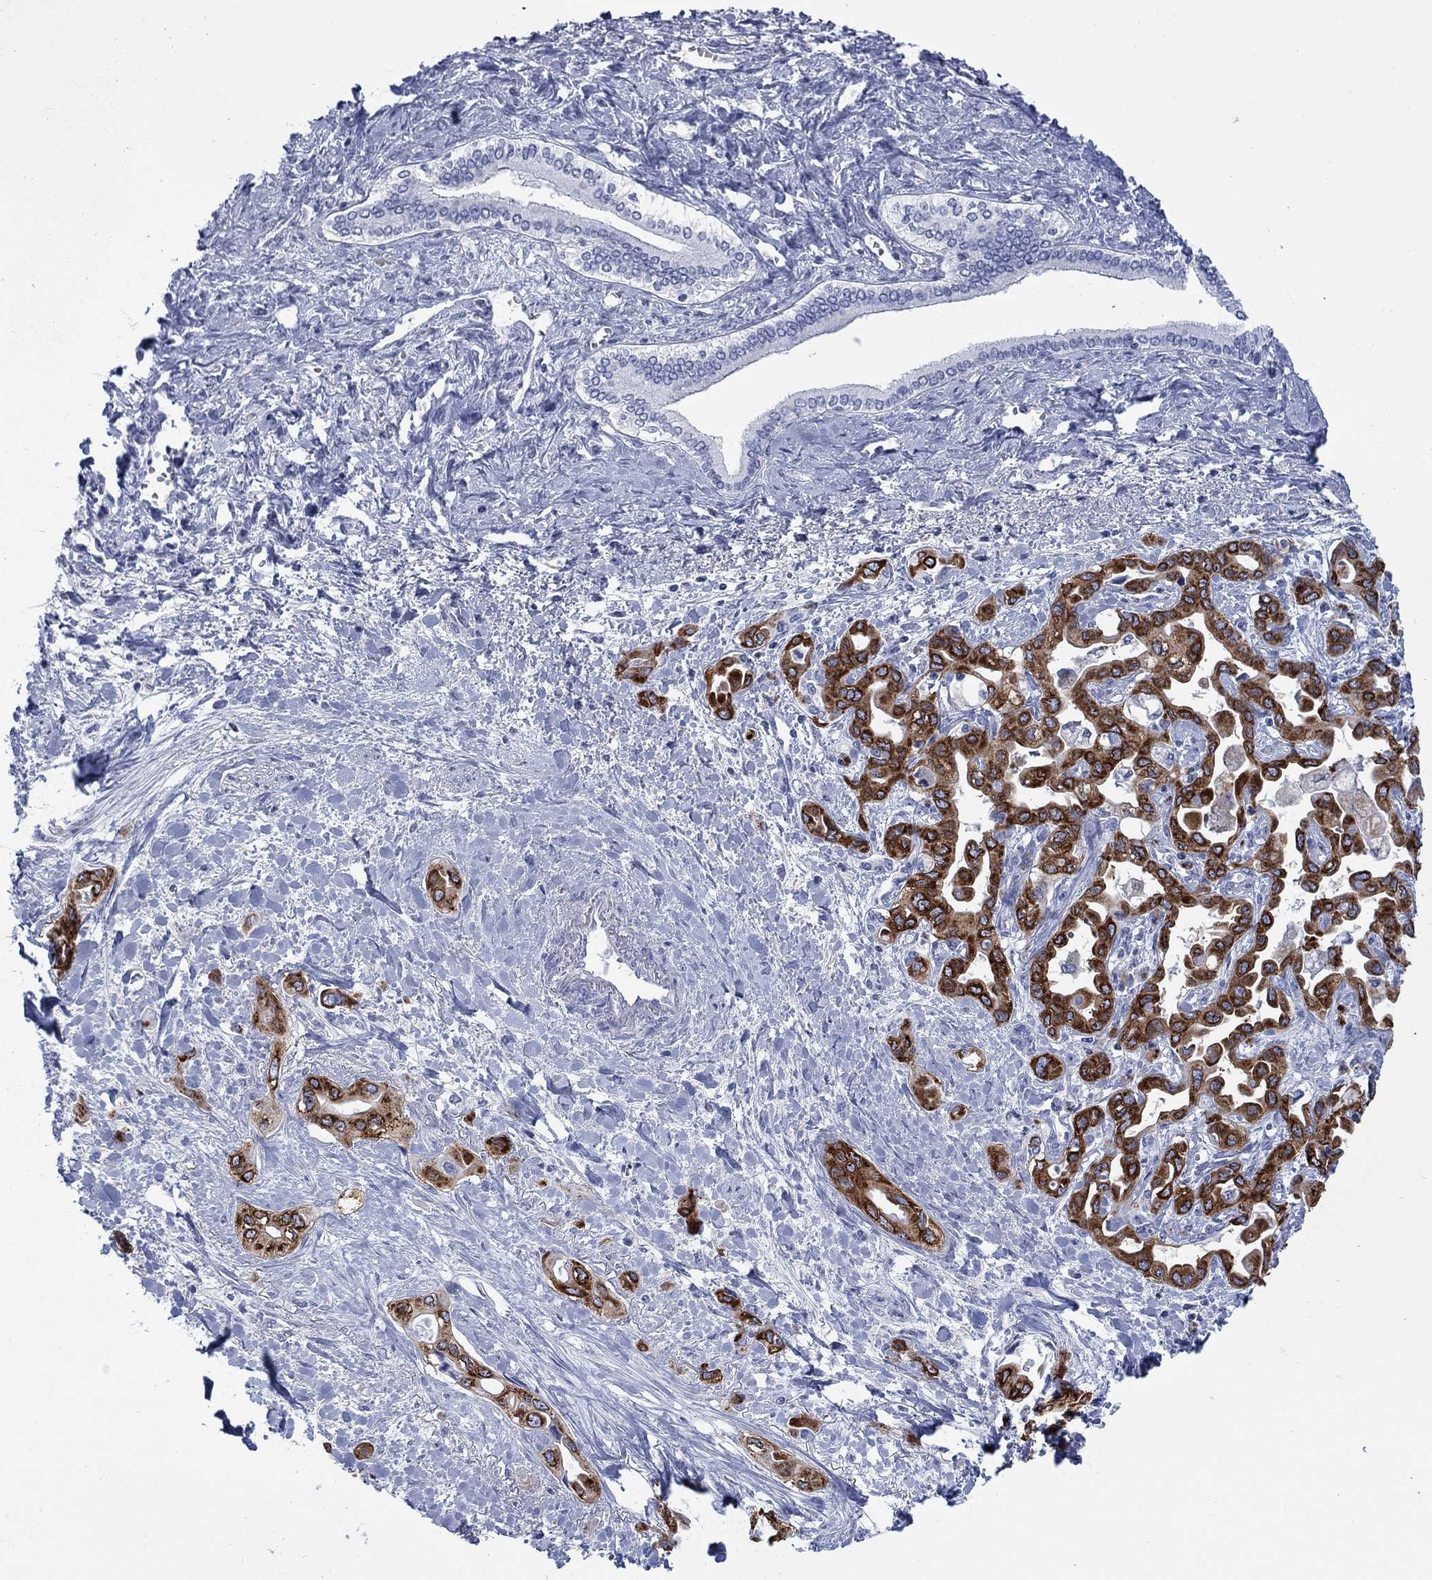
{"staining": {"intensity": "strong", "quantity": "25%-75%", "location": "cytoplasmic/membranous"}, "tissue": "liver cancer", "cell_type": "Tumor cells", "image_type": "cancer", "snomed": [{"axis": "morphology", "description": "Cholangiocarcinoma"}, {"axis": "topography", "description": "Liver"}], "caption": "Protein expression analysis of liver cholangiocarcinoma displays strong cytoplasmic/membranous staining in approximately 25%-75% of tumor cells.", "gene": "IGF2BP3", "patient": {"sex": "female", "age": 64}}